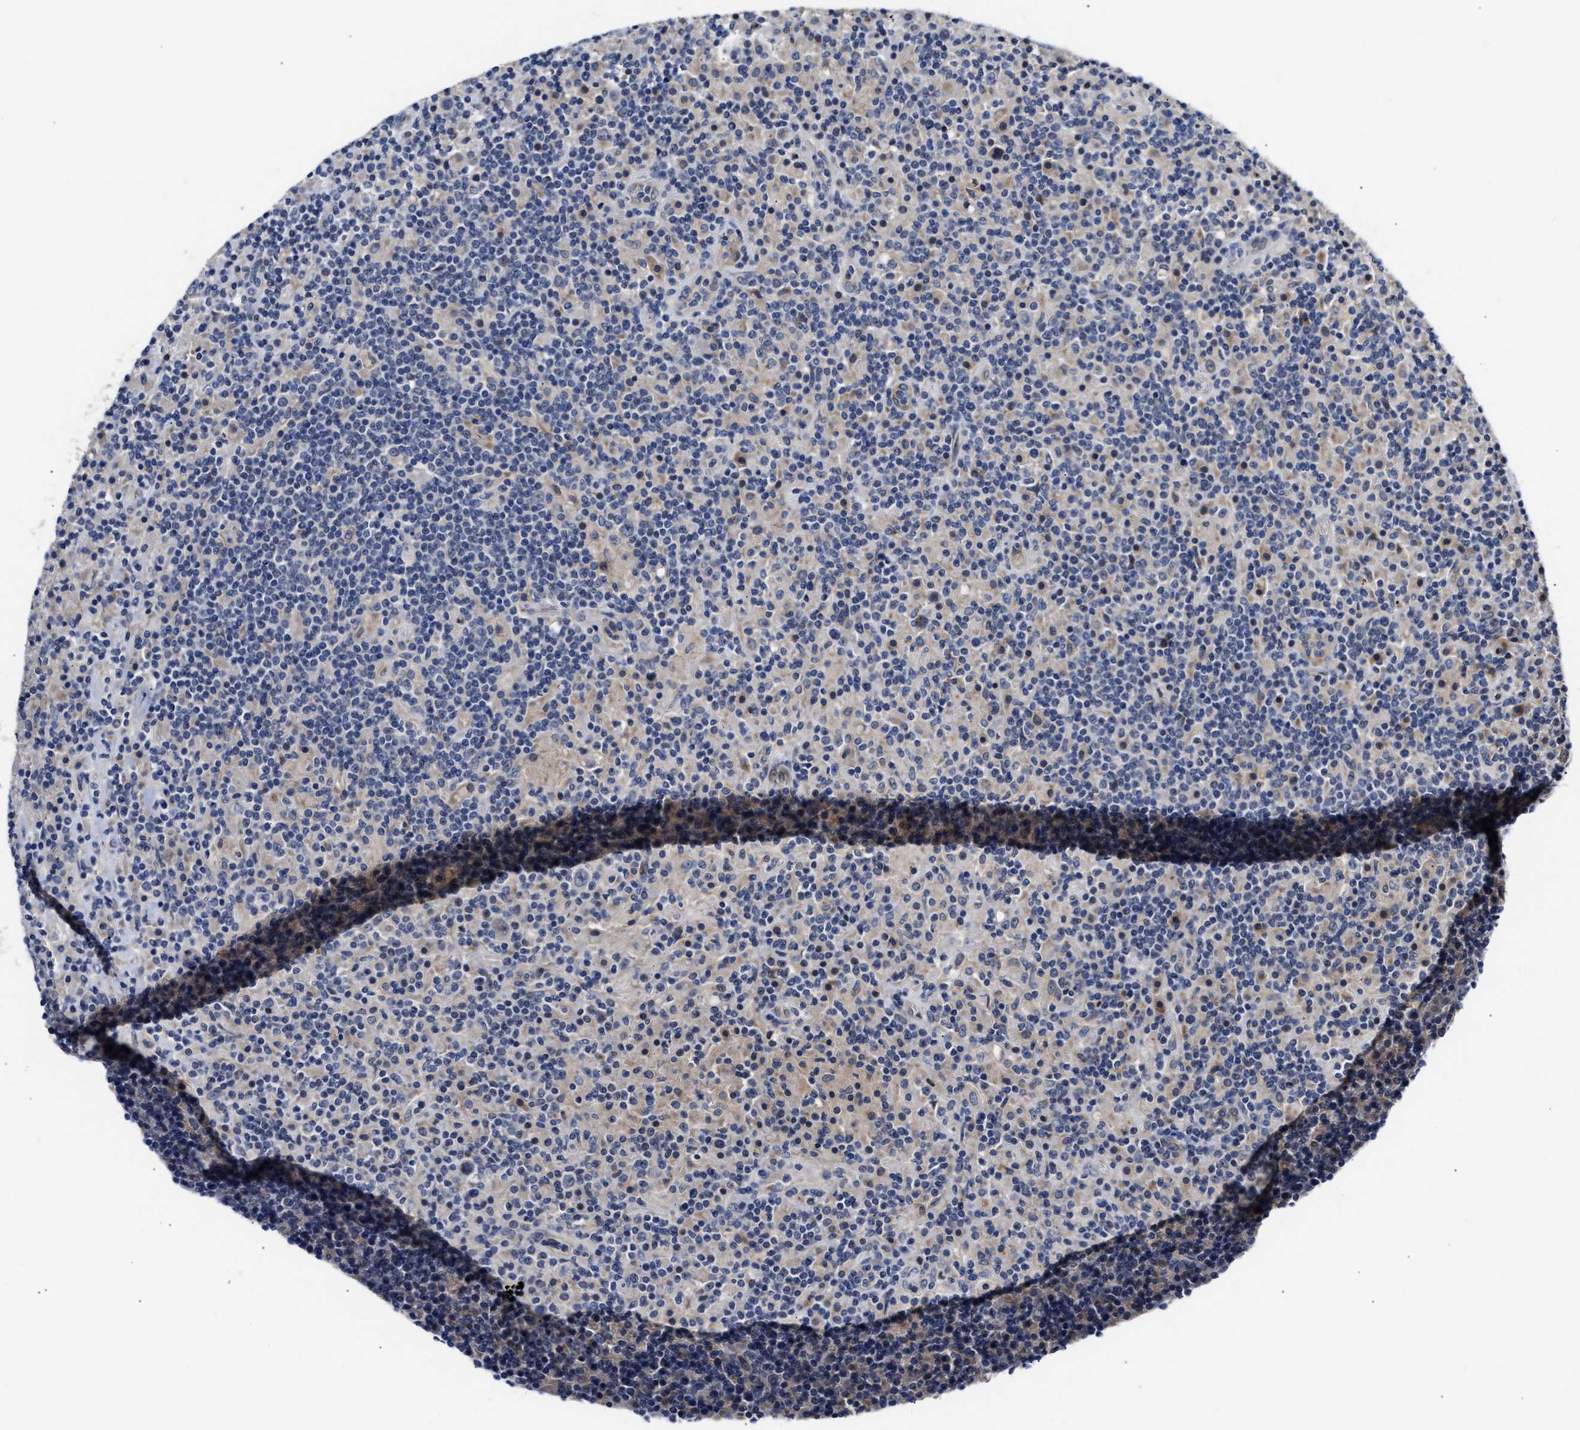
{"staining": {"intensity": "negative", "quantity": "none", "location": "none"}, "tissue": "lymphoma", "cell_type": "Tumor cells", "image_type": "cancer", "snomed": [{"axis": "morphology", "description": "Hodgkin's disease, NOS"}, {"axis": "topography", "description": "Lymph node"}], "caption": "Lymphoma was stained to show a protein in brown. There is no significant staining in tumor cells.", "gene": "CCDC146", "patient": {"sex": "male", "age": 70}}